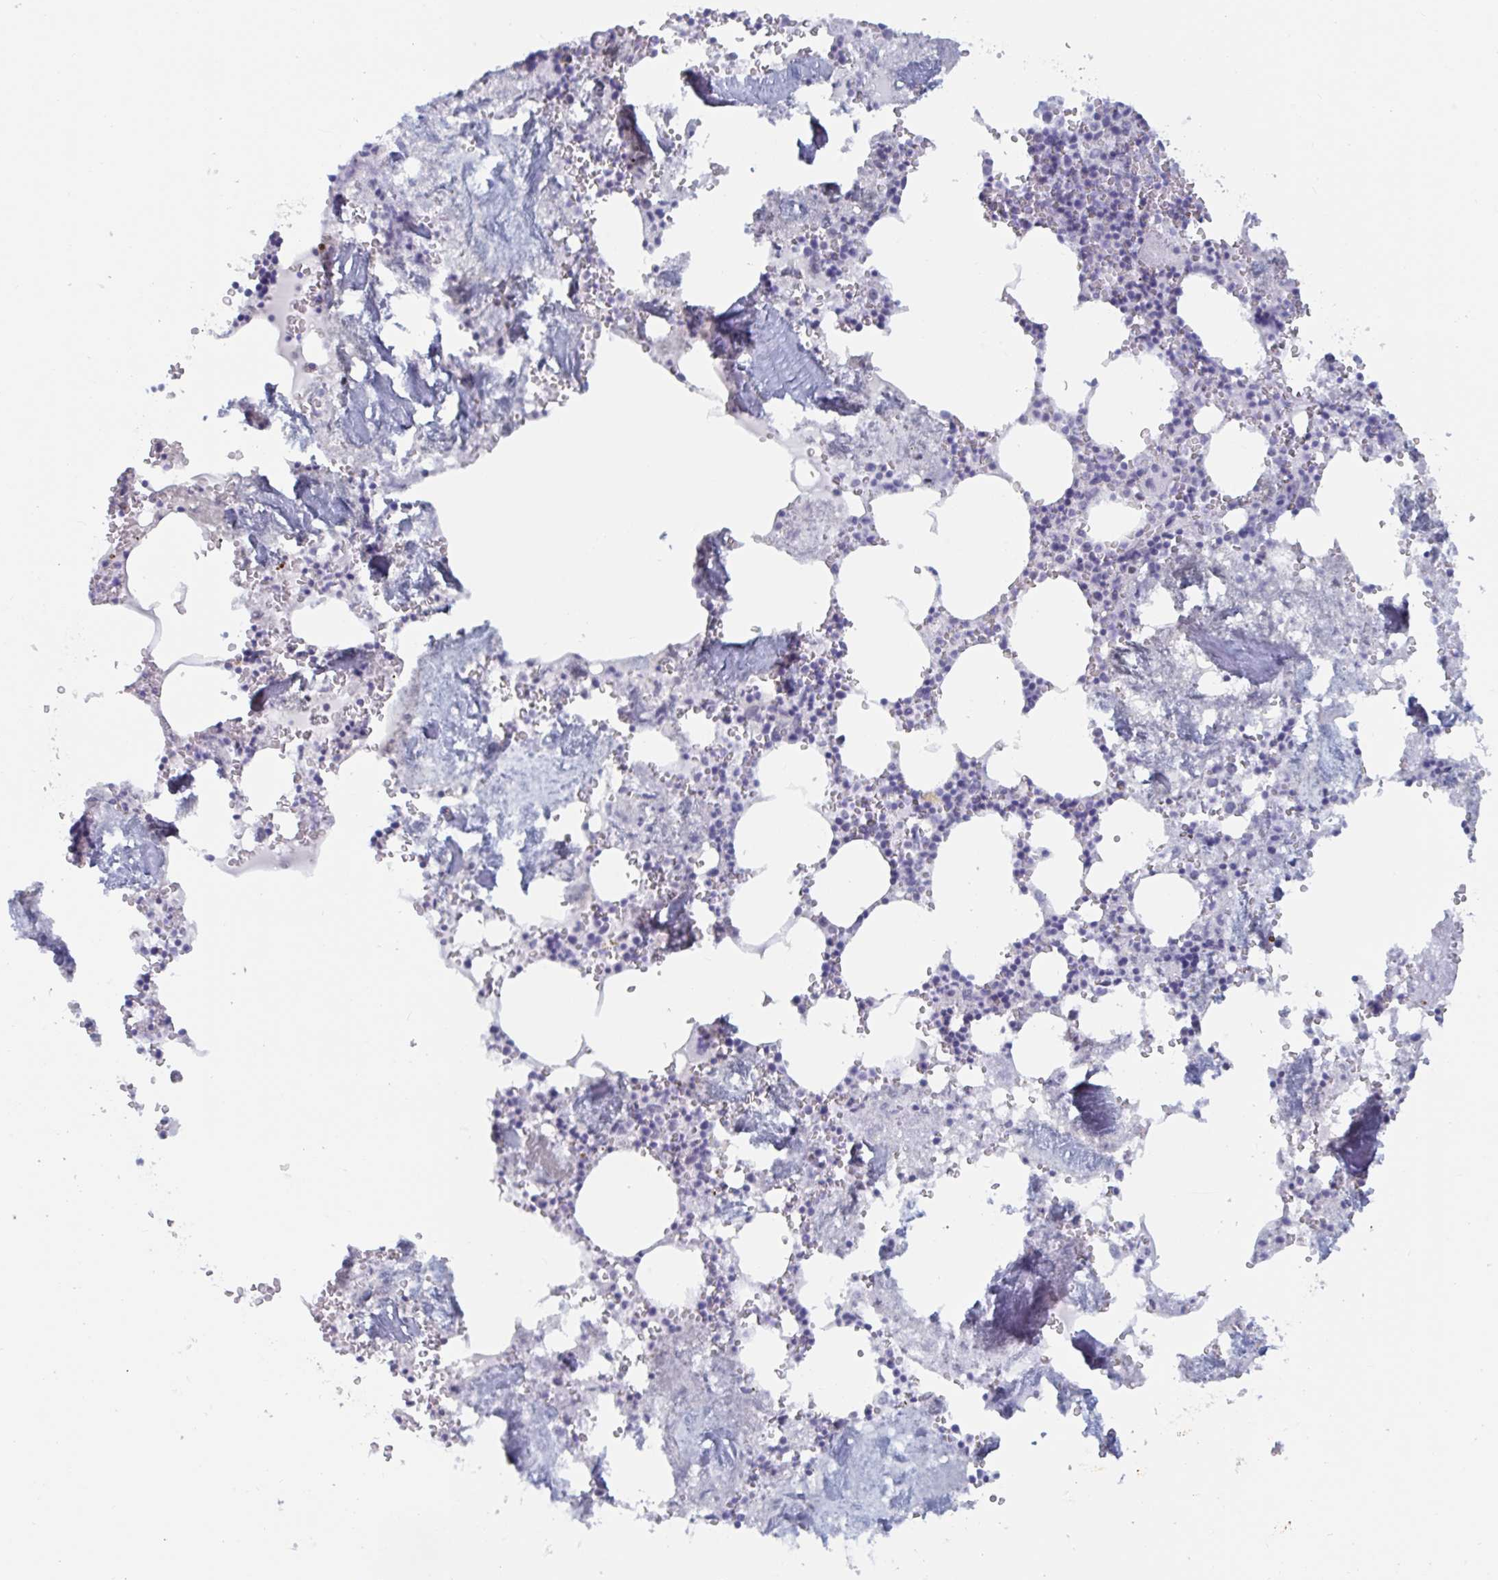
{"staining": {"intensity": "negative", "quantity": "none", "location": "none"}, "tissue": "bone marrow", "cell_type": "Hematopoietic cells", "image_type": "normal", "snomed": [{"axis": "morphology", "description": "Normal tissue, NOS"}, {"axis": "topography", "description": "Bone marrow"}], "caption": "High magnification brightfield microscopy of normal bone marrow stained with DAB (3,3'-diaminobenzidine) (brown) and counterstained with hematoxylin (blue): hematopoietic cells show no significant positivity. (Stains: DAB (3,3'-diaminobenzidine) IHC with hematoxylin counter stain, Microscopy: brightfield microscopy at high magnification).", "gene": "NR1H2", "patient": {"sex": "male", "age": 54}}